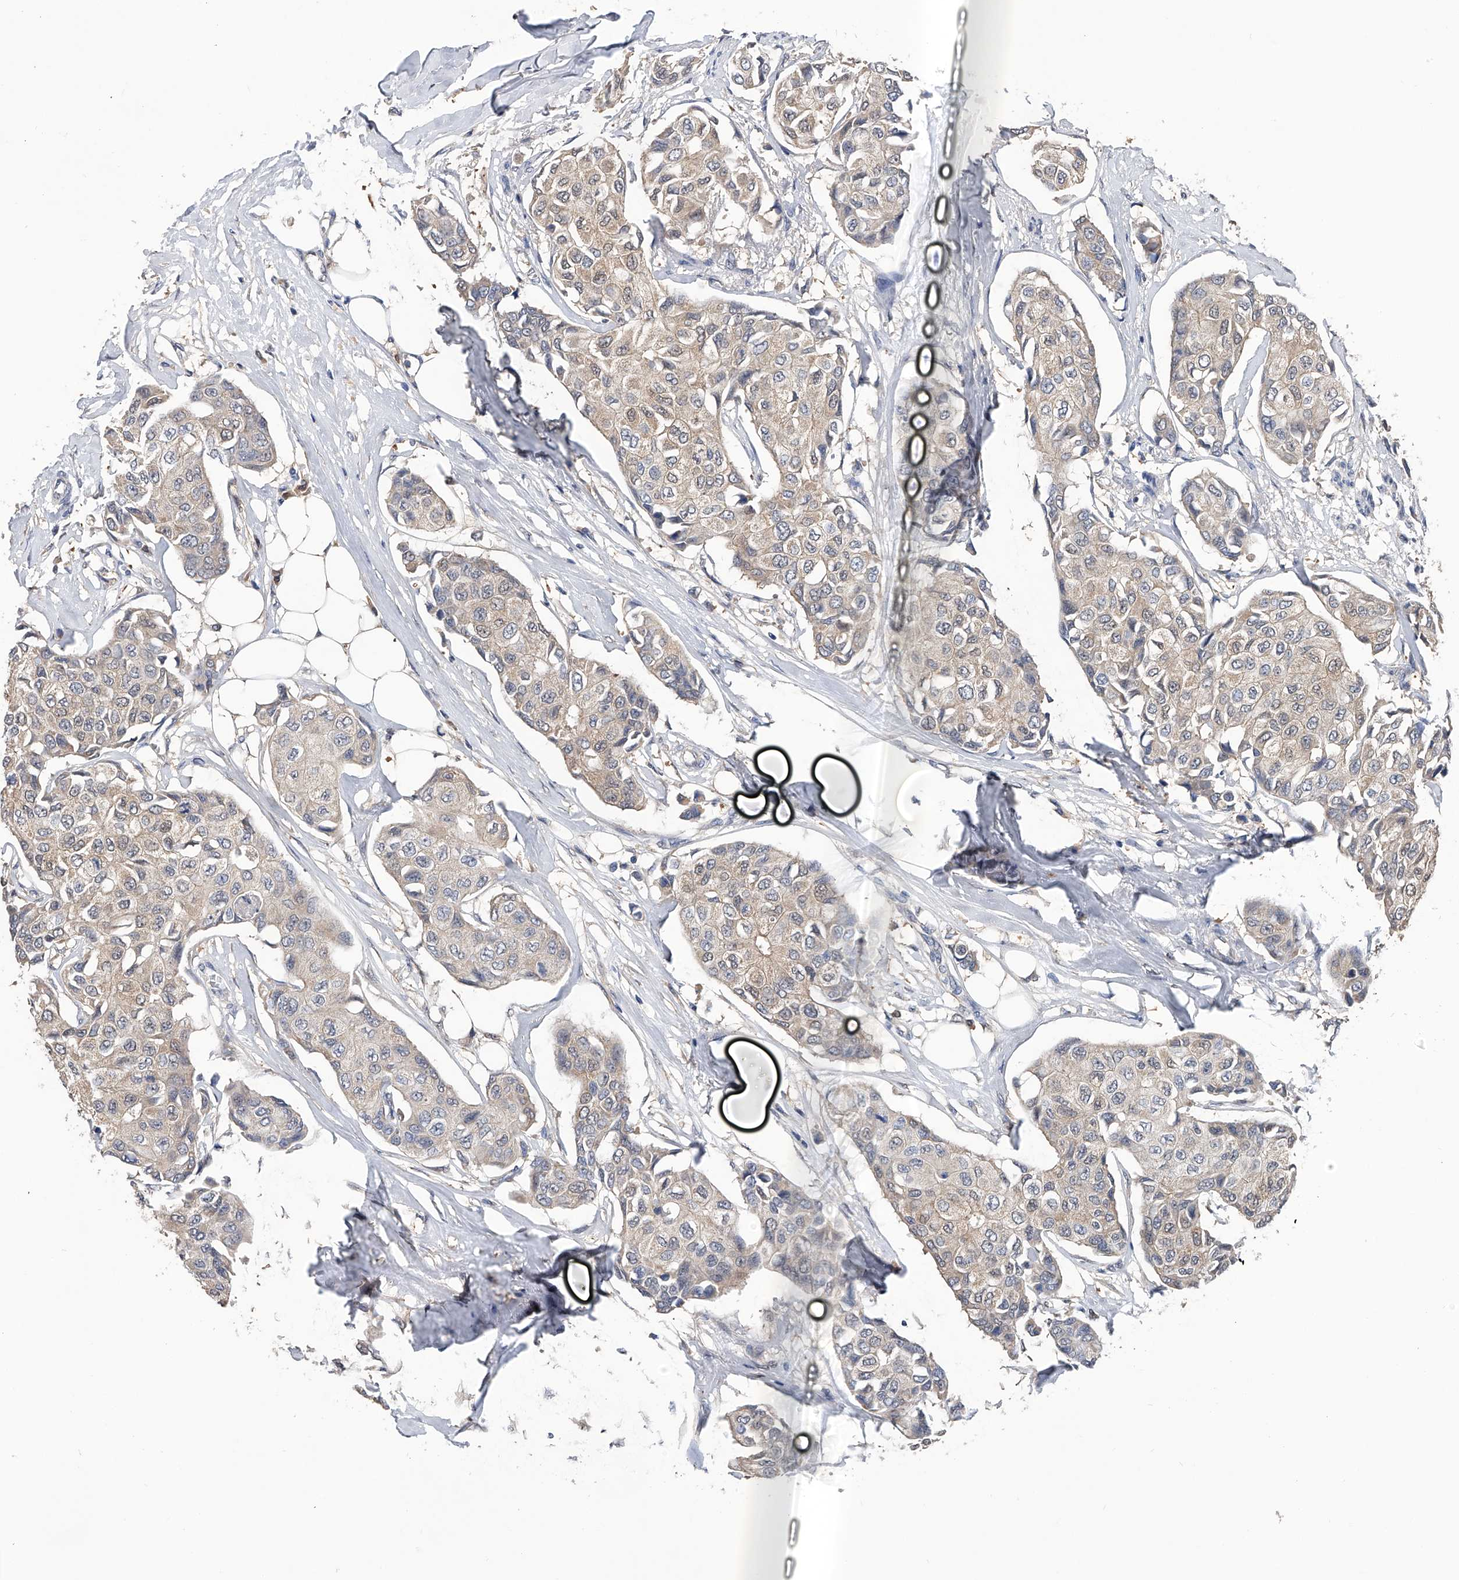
{"staining": {"intensity": "weak", "quantity": "<25%", "location": "cytoplasmic/membranous"}, "tissue": "breast cancer", "cell_type": "Tumor cells", "image_type": "cancer", "snomed": [{"axis": "morphology", "description": "Duct carcinoma"}, {"axis": "topography", "description": "Breast"}], "caption": "Immunohistochemistry photomicrograph of neoplastic tissue: breast cancer (infiltrating ductal carcinoma) stained with DAB (3,3'-diaminobenzidine) displays no significant protein expression in tumor cells.", "gene": "PGM3", "patient": {"sex": "female", "age": 80}}